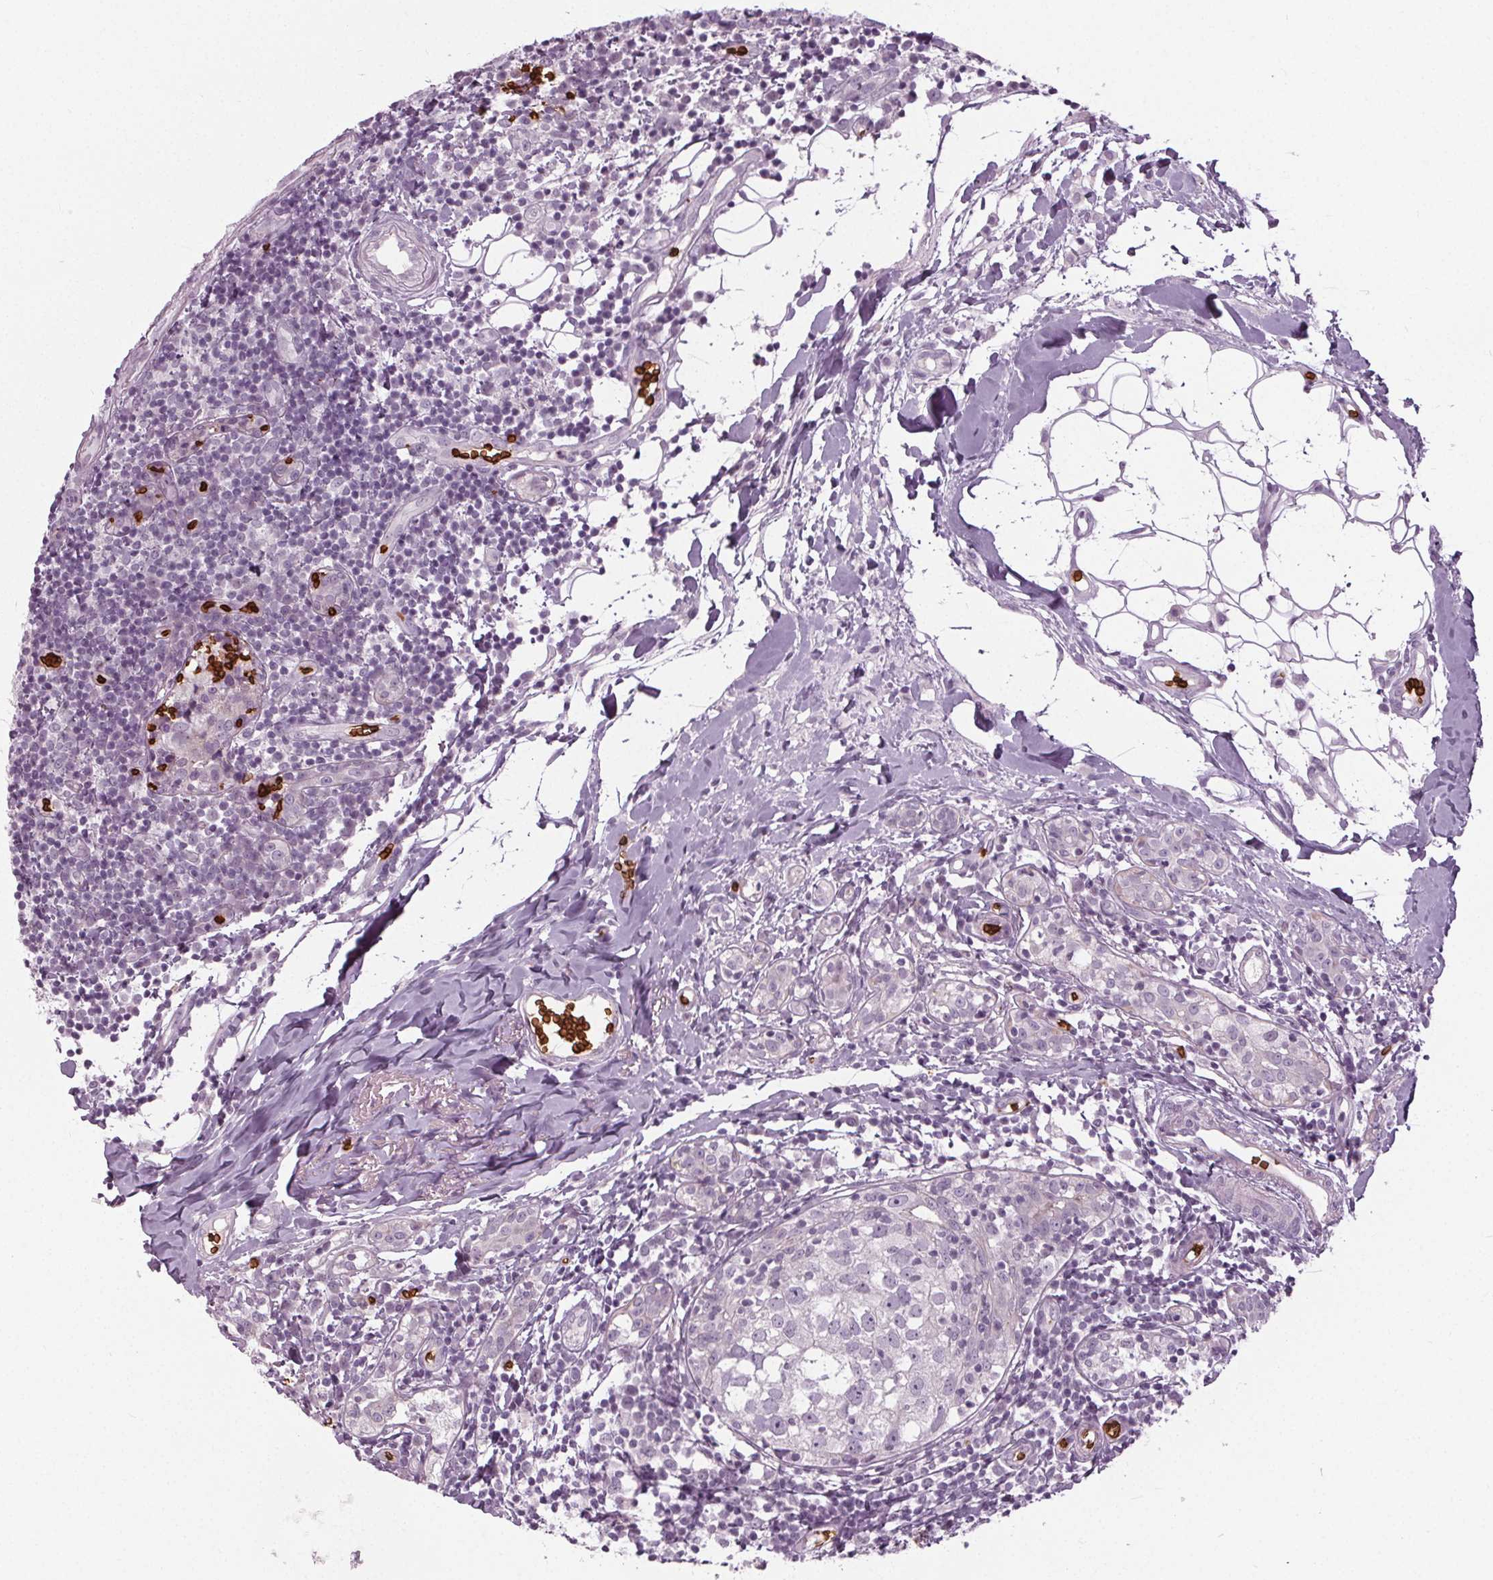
{"staining": {"intensity": "negative", "quantity": "none", "location": "none"}, "tissue": "breast cancer", "cell_type": "Tumor cells", "image_type": "cancer", "snomed": [{"axis": "morphology", "description": "Duct carcinoma"}, {"axis": "topography", "description": "Breast"}], "caption": "DAB immunohistochemical staining of breast cancer (intraductal carcinoma) displays no significant positivity in tumor cells.", "gene": "SLC4A1", "patient": {"sex": "female", "age": 30}}